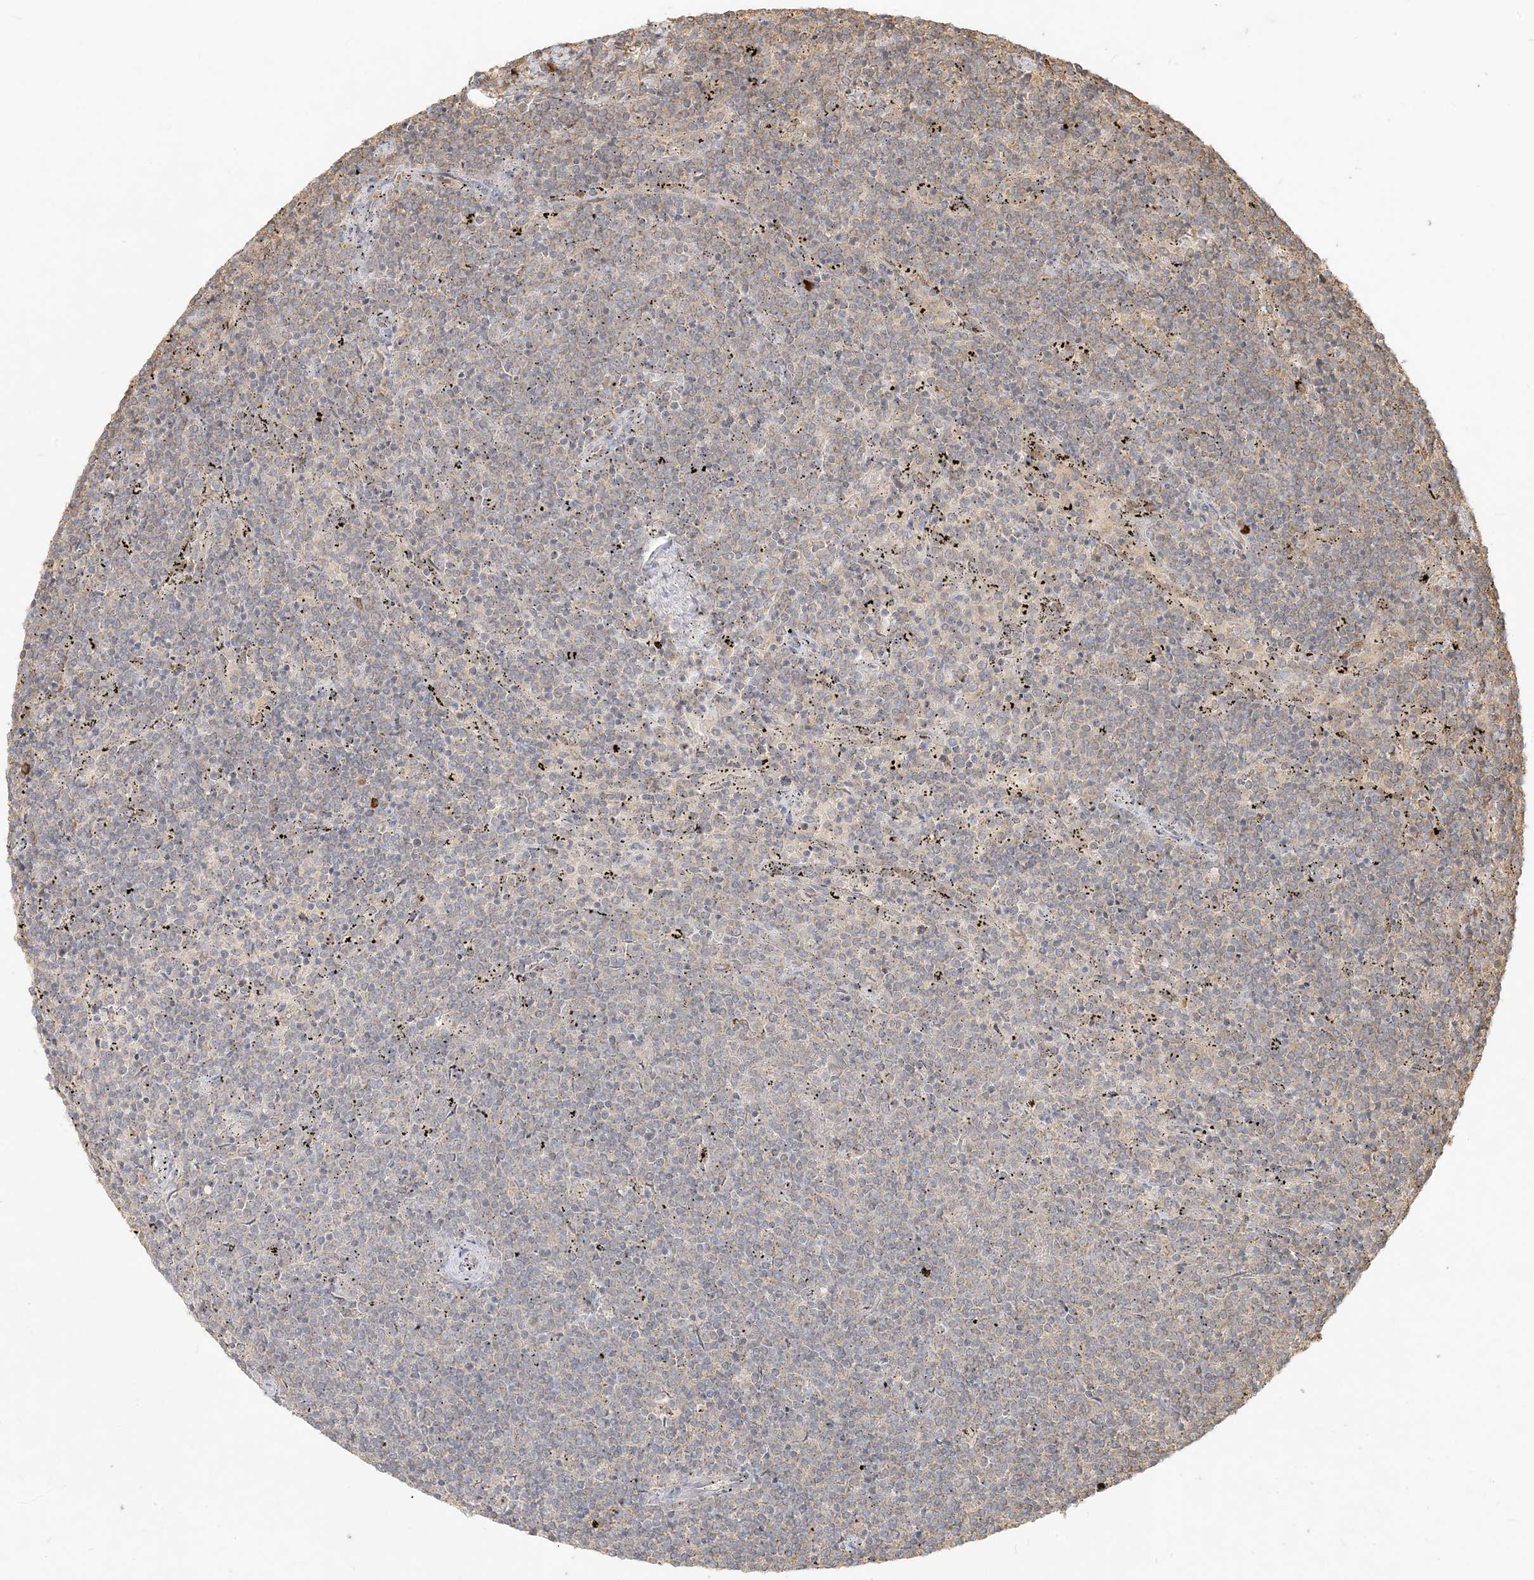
{"staining": {"intensity": "weak", "quantity": "<25%", "location": "cytoplasmic/membranous"}, "tissue": "lymphoma", "cell_type": "Tumor cells", "image_type": "cancer", "snomed": [{"axis": "morphology", "description": "Malignant lymphoma, non-Hodgkin's type, Low grade"}, {"axis": "topography", "description": "Spleen"}], "caption": "High power microscopy micrograph of an IHC micrograph of low-grade malignant lymphoma, non-Hodgkin's type, revealing no significant positivity in tumor cells. (DAB immunohistochemistry (IHC), high magnification).", "gene": "MCOLN1", "patient": {"sex": "female", "age": 50}}